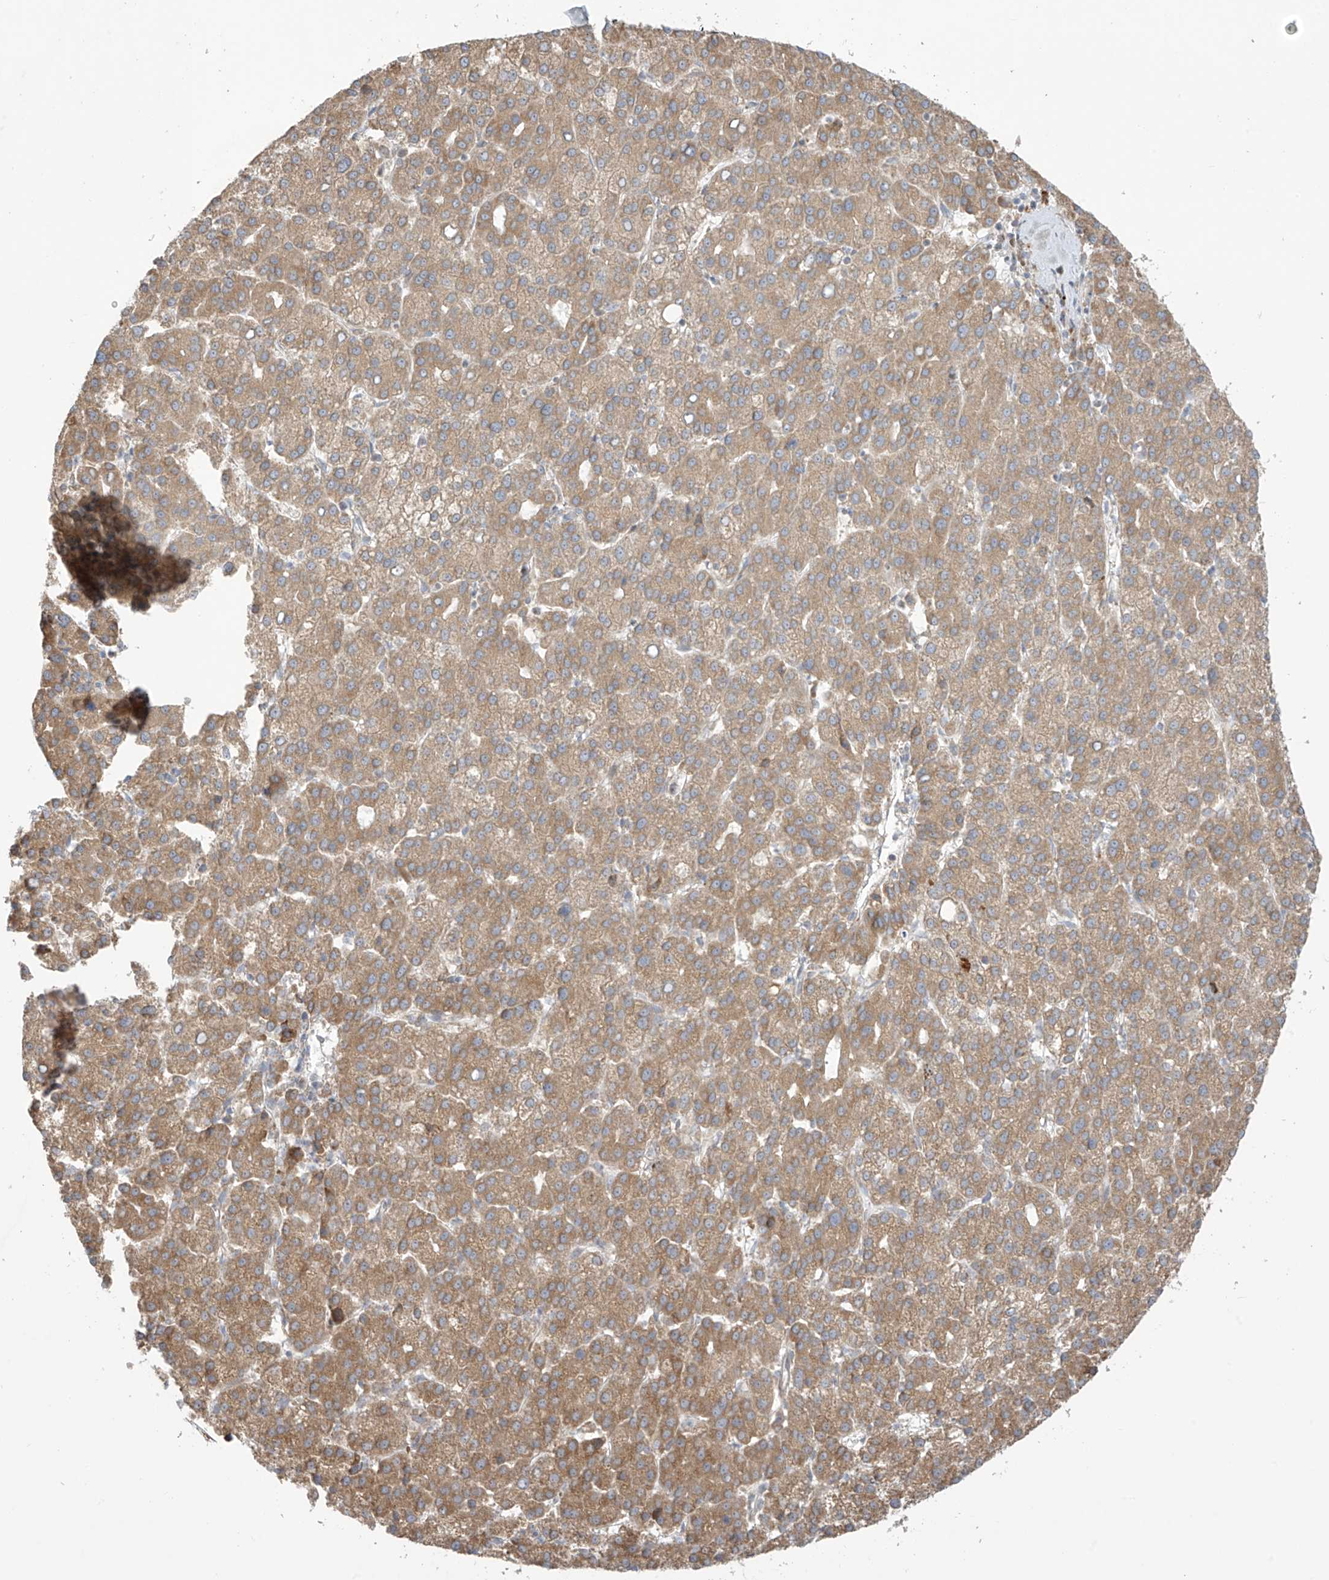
{"staining": {"intensity": "moderate", "quantity": ">75%", "location": "cytoplasmic/membranous"}, "tissue": "liver cancer", "cell_type": "Tumor cells", "image_type": "cancer", "snomed": [{"axis": "morphology", "description": "Carcinoma, Hepatocellular, NOS"}, {"axis": "topography", "description": "Liver"}], "caption": "Immunohistochemistry staining of liver cancer, which reveals medium levels of moderate cytoplasmic/membranous staining in approximately >75% of tumor cells indicating moderate cytoplasmic/membranous protein expression. The staining was performed using DAB (3,3'-diaminobenzidine) (brown) for protein detection and nuclei were counterstained in hematoxylin (blue).", "gene": "PPAT", "patient": {"sex": "female", "age": 58}}